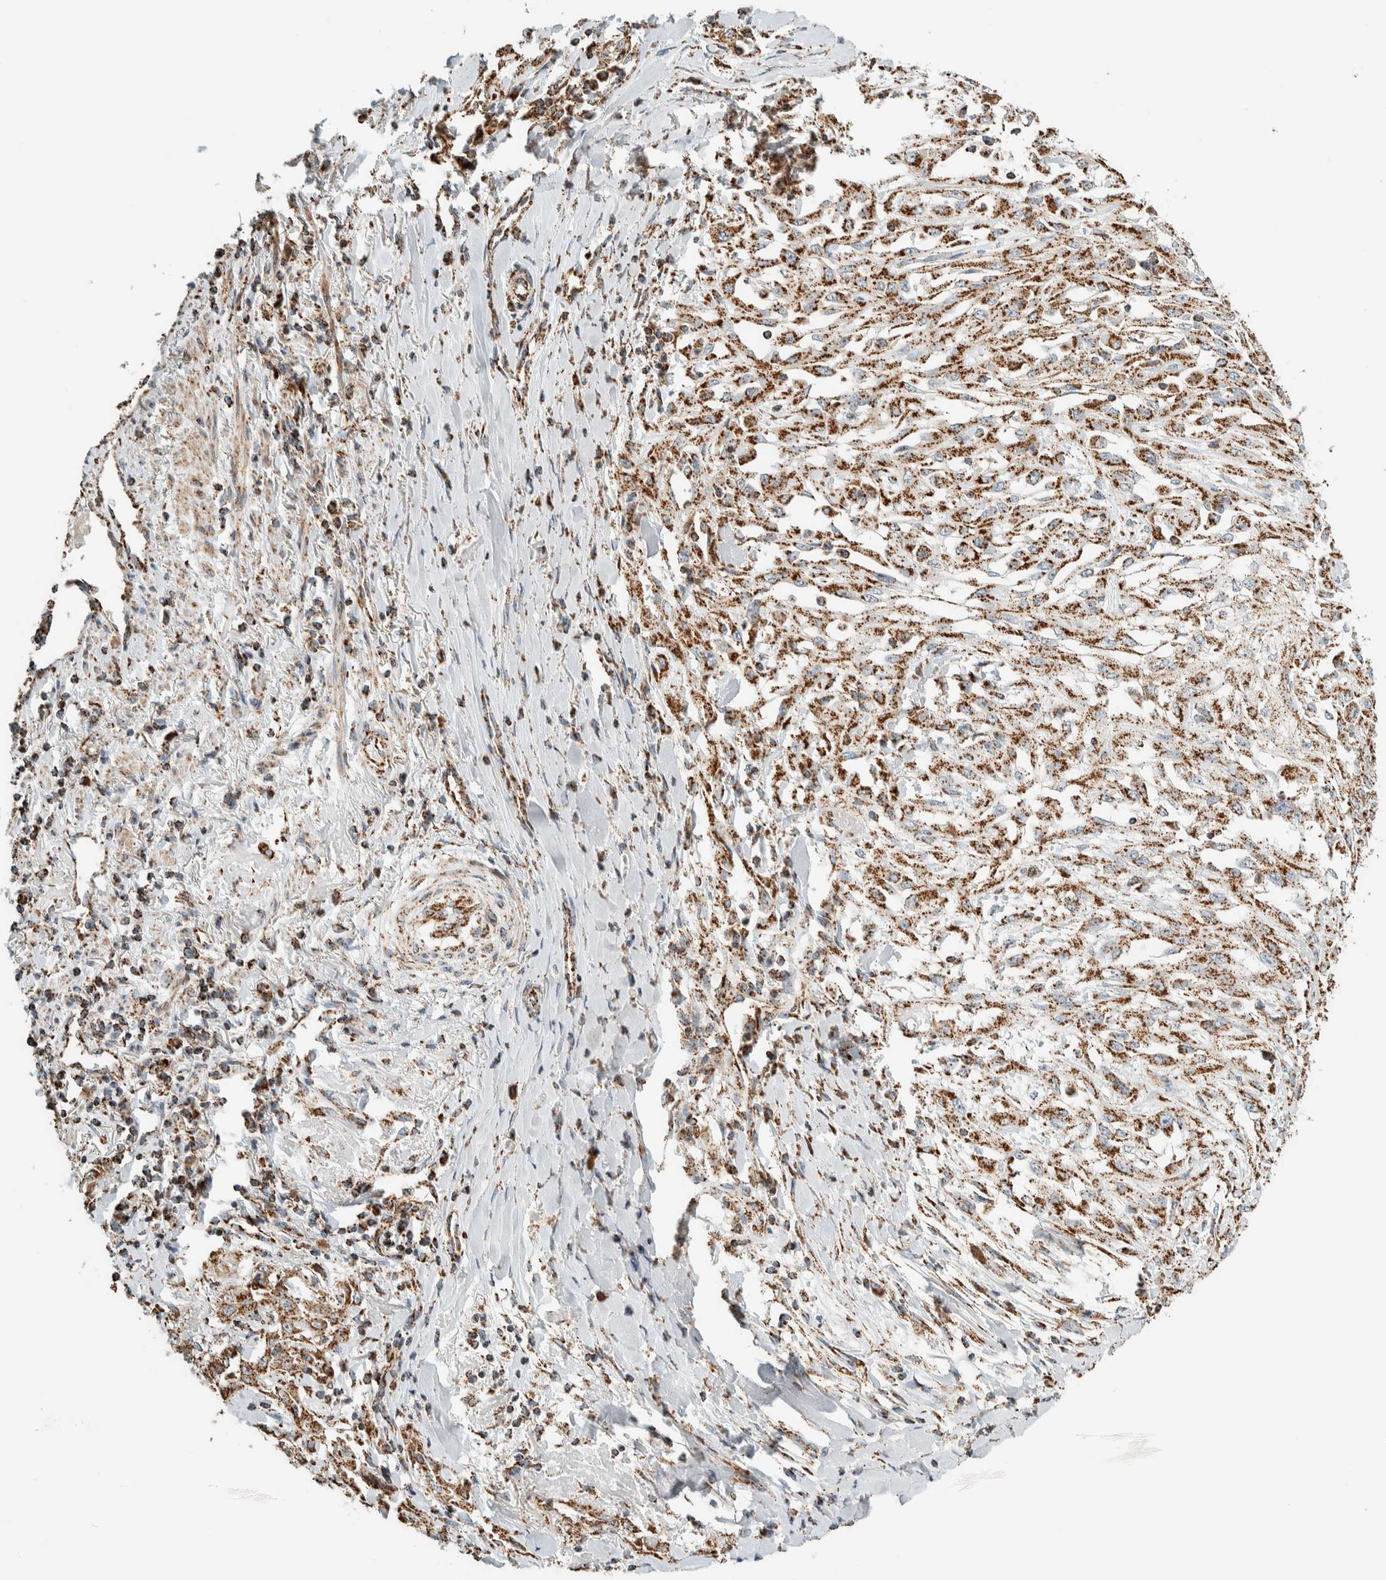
{"staining": {"intensity": "strong", "quantity": ">75%", "location": "cytoplasmic/membranous"}, "tissue": "skin cancer", "cell_type": "Tumor cells", "image_type": "cancer", "snomed": [{"axis": "morphology", "description": "Squamous cell carcinoma, NOS"}, {"axis": "morphology", "description": "Squamous cell carcinoma, metastatic, NOS"}, {"axis": "topography", "description": "Skin"}, {"axis": "topography", "description": "Lymph node"}], "caption": "Immunohistochemistry (IHC) histopathology image of skin cancer stained for a protein (brown), which demonstrates high levels of strong cytoplasmic/membranous staining in about >75% of tumor cells.", "gene": "ZNF454", "patient": {"sex": "male", "age": 75}}